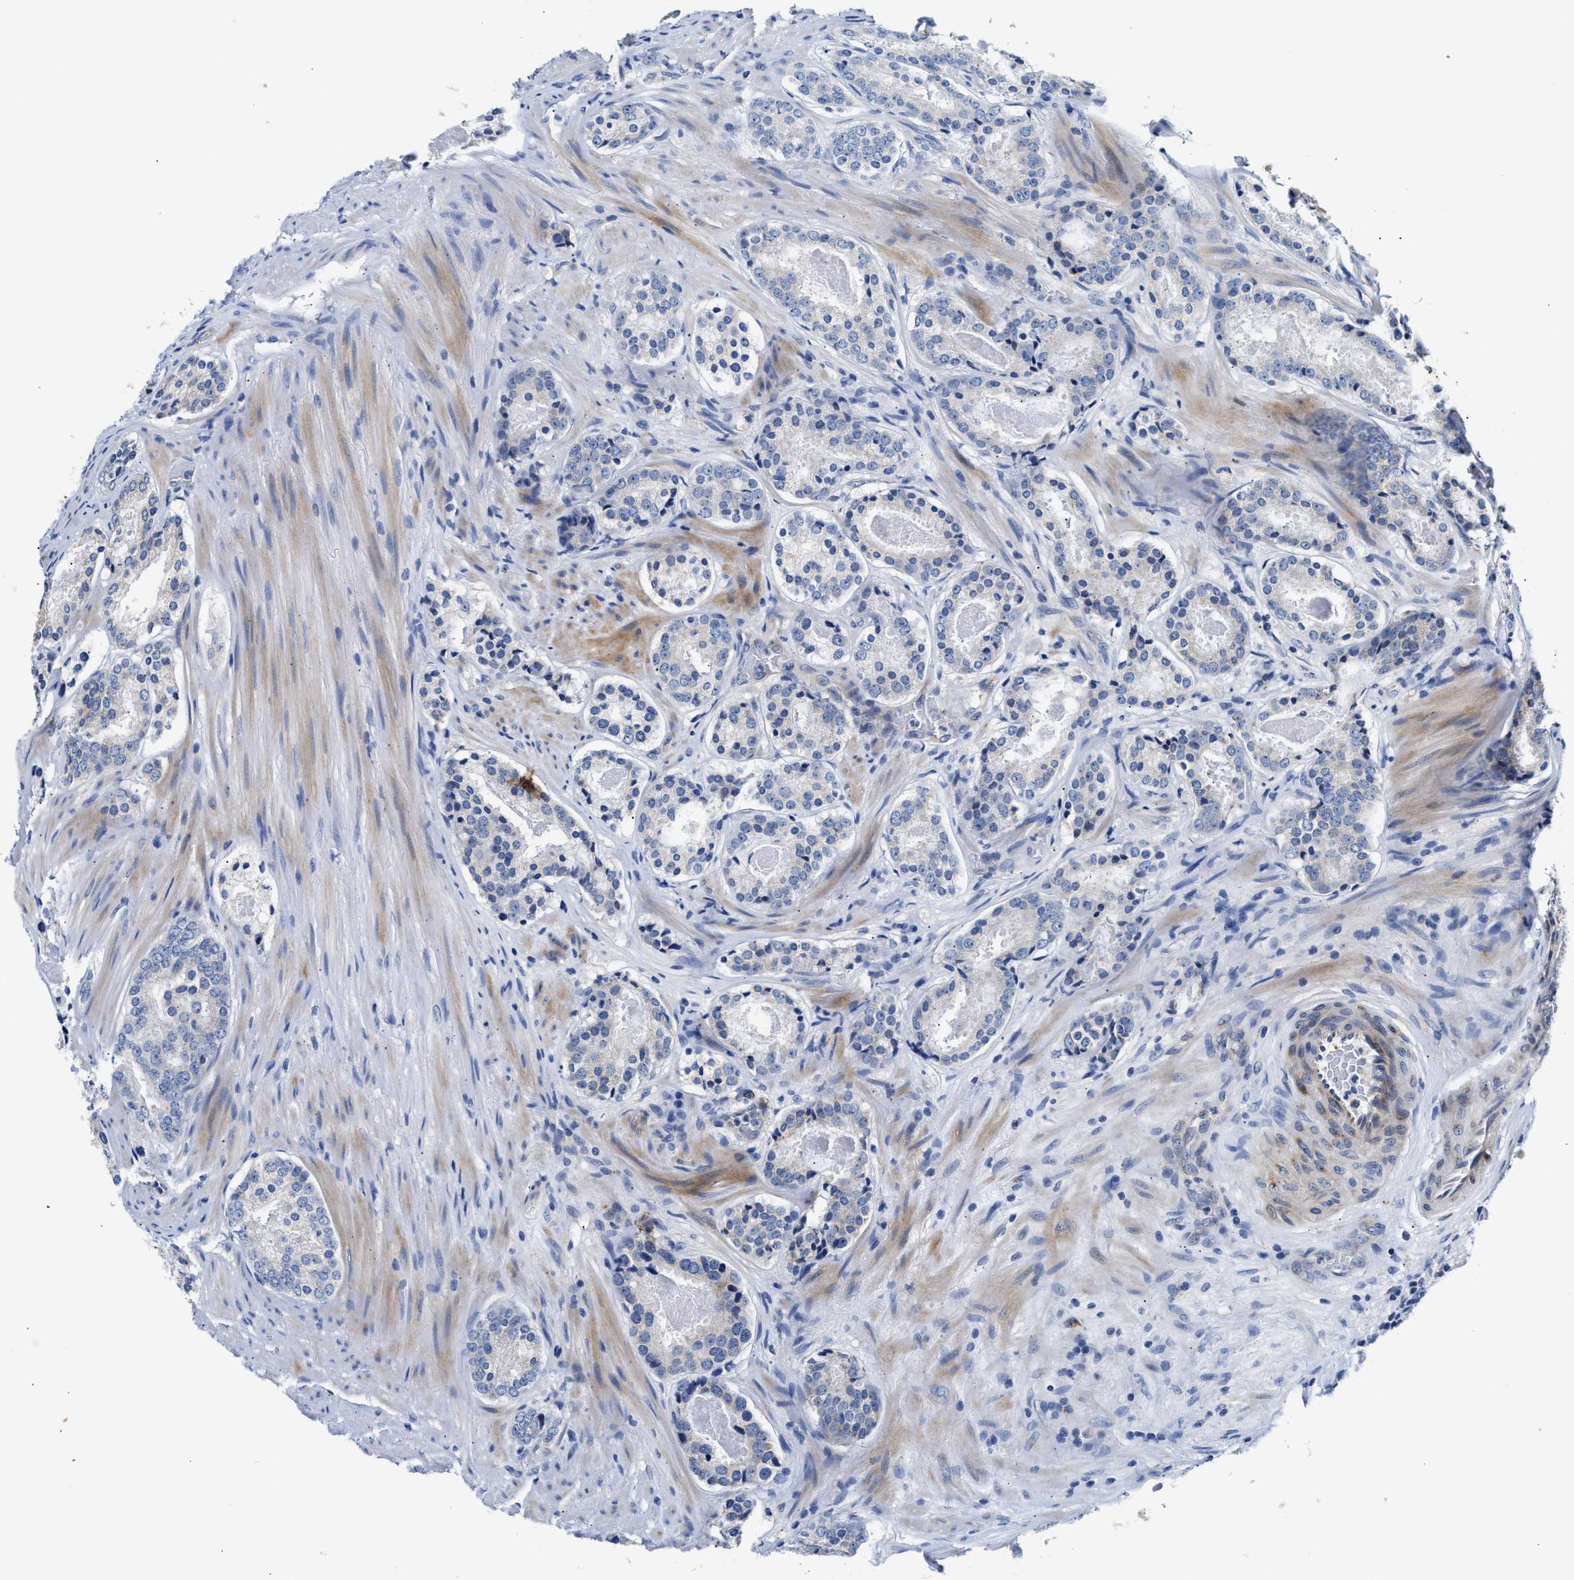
{"staining": {"intensity": "negative", "quantity": "none", "location": "none"}, "tissue": "prostate cancer", "cell_type": "Tumor cells", "image_type": "cancer", "snomed": [{"axis": "morphology", "description": "Adenocarcinoma, Low grade"}, {"axis": "topography", "description": "Prostate"}], "caption": "There is no significant expression in tumor cells of prostate cancer. (Stains: DAB IHC with hematoxylin counter stain, Microscopy: brightfield microscopy at high magnification).", "gene": "ACADVL", "patient": {"sex": "male", "age": 69}}